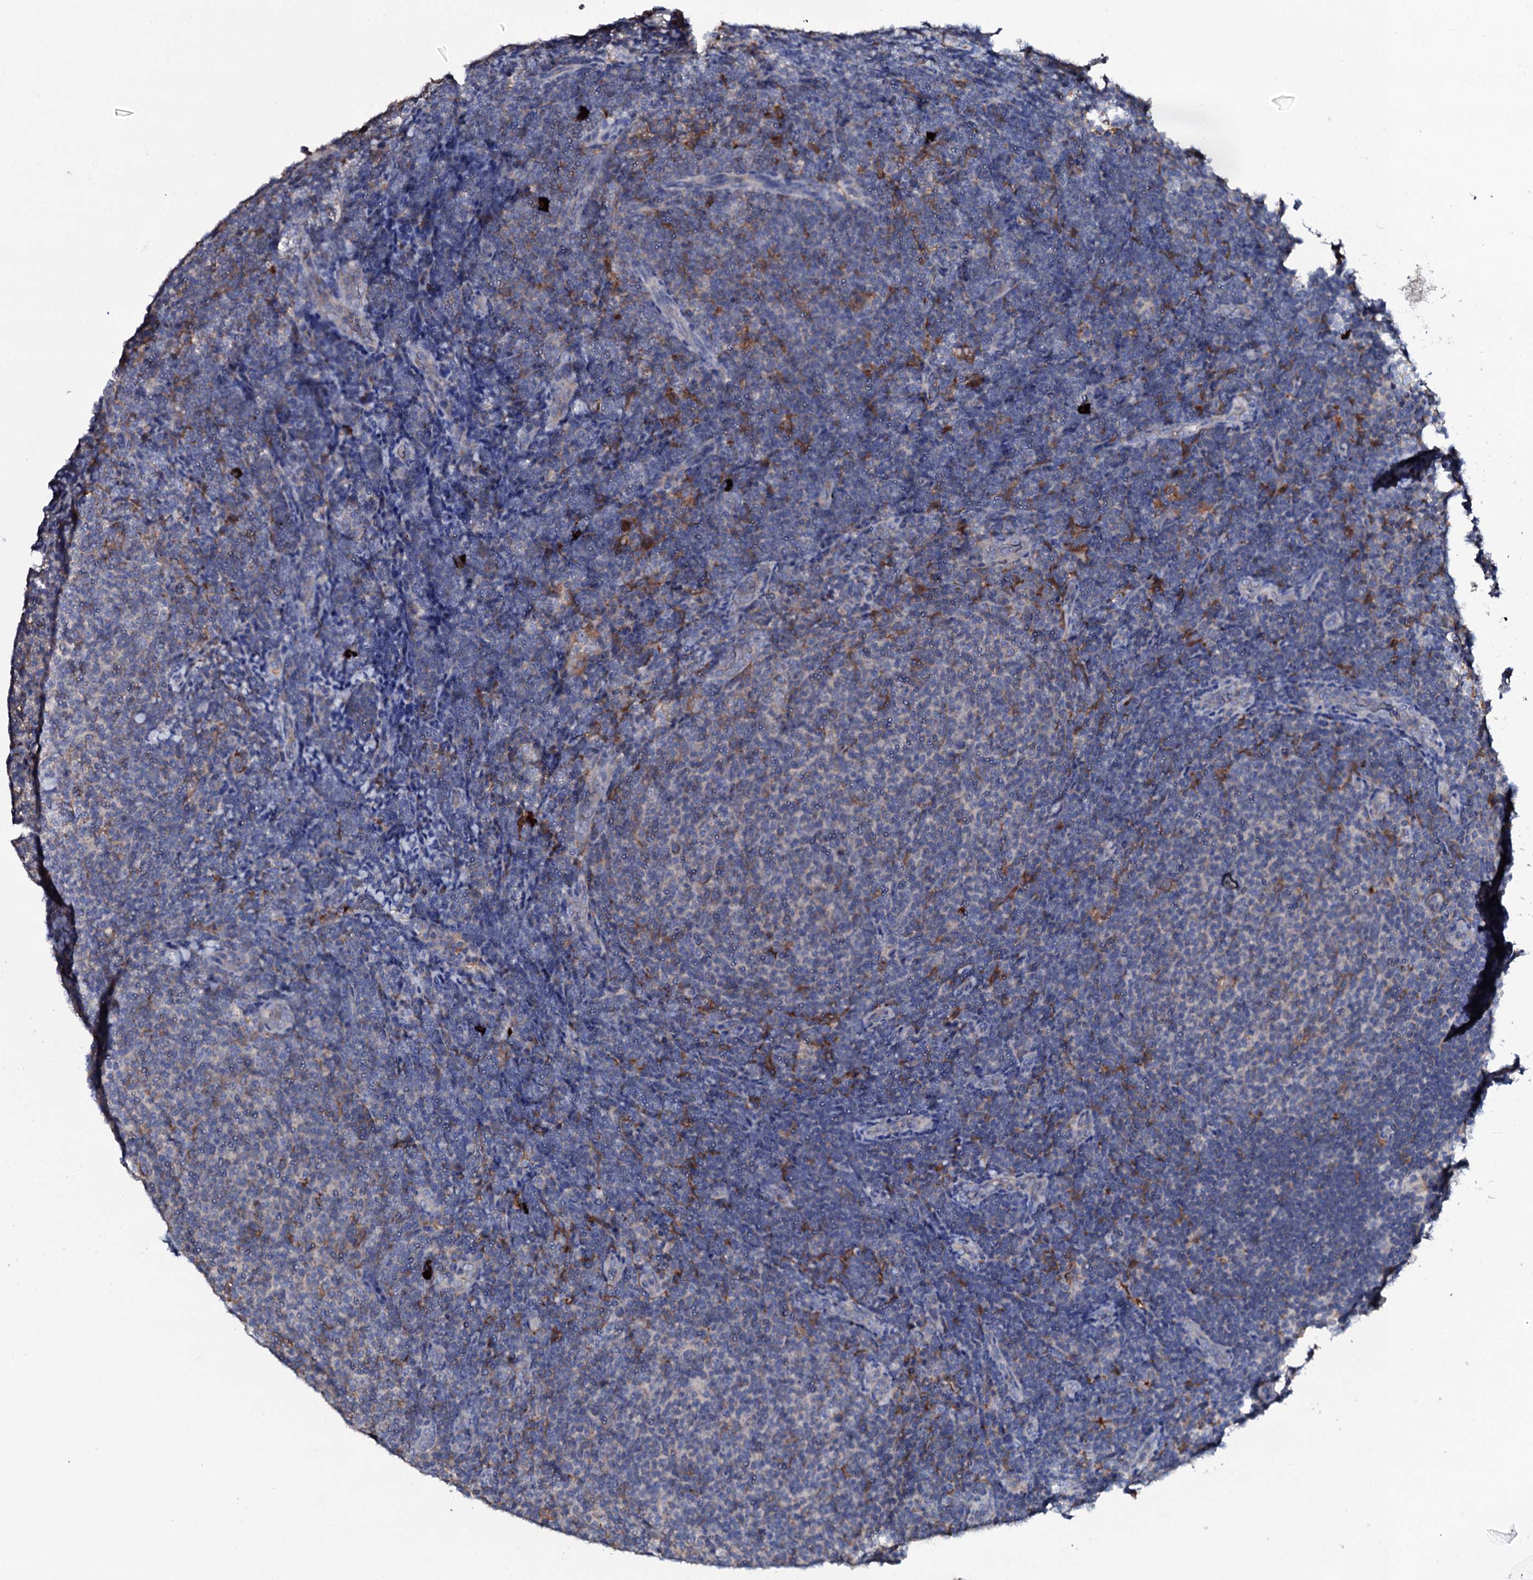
{"staining": {"intensity": "negative", "quantity": "none", "location": "none"}, "tissue": "lymphoma", "cell_type": "Tumor cells", "image_type": "cancer", "snomed": [{"axis": "morphology", "description": "Malignant lymphoma, non-Hodgkin's type, Low grade"}, {"axis": "topography", "description": "Lymph node"}], "caption": "This photomicrograph is of lymphoma stained with immunohistochemistry (IHC) to label a protein in brown with the nuclei are counter-stained blue. There is no staining in tumor cells.", "gene": "TCAF2", "patient": {"sex": "male", "age": 66}}